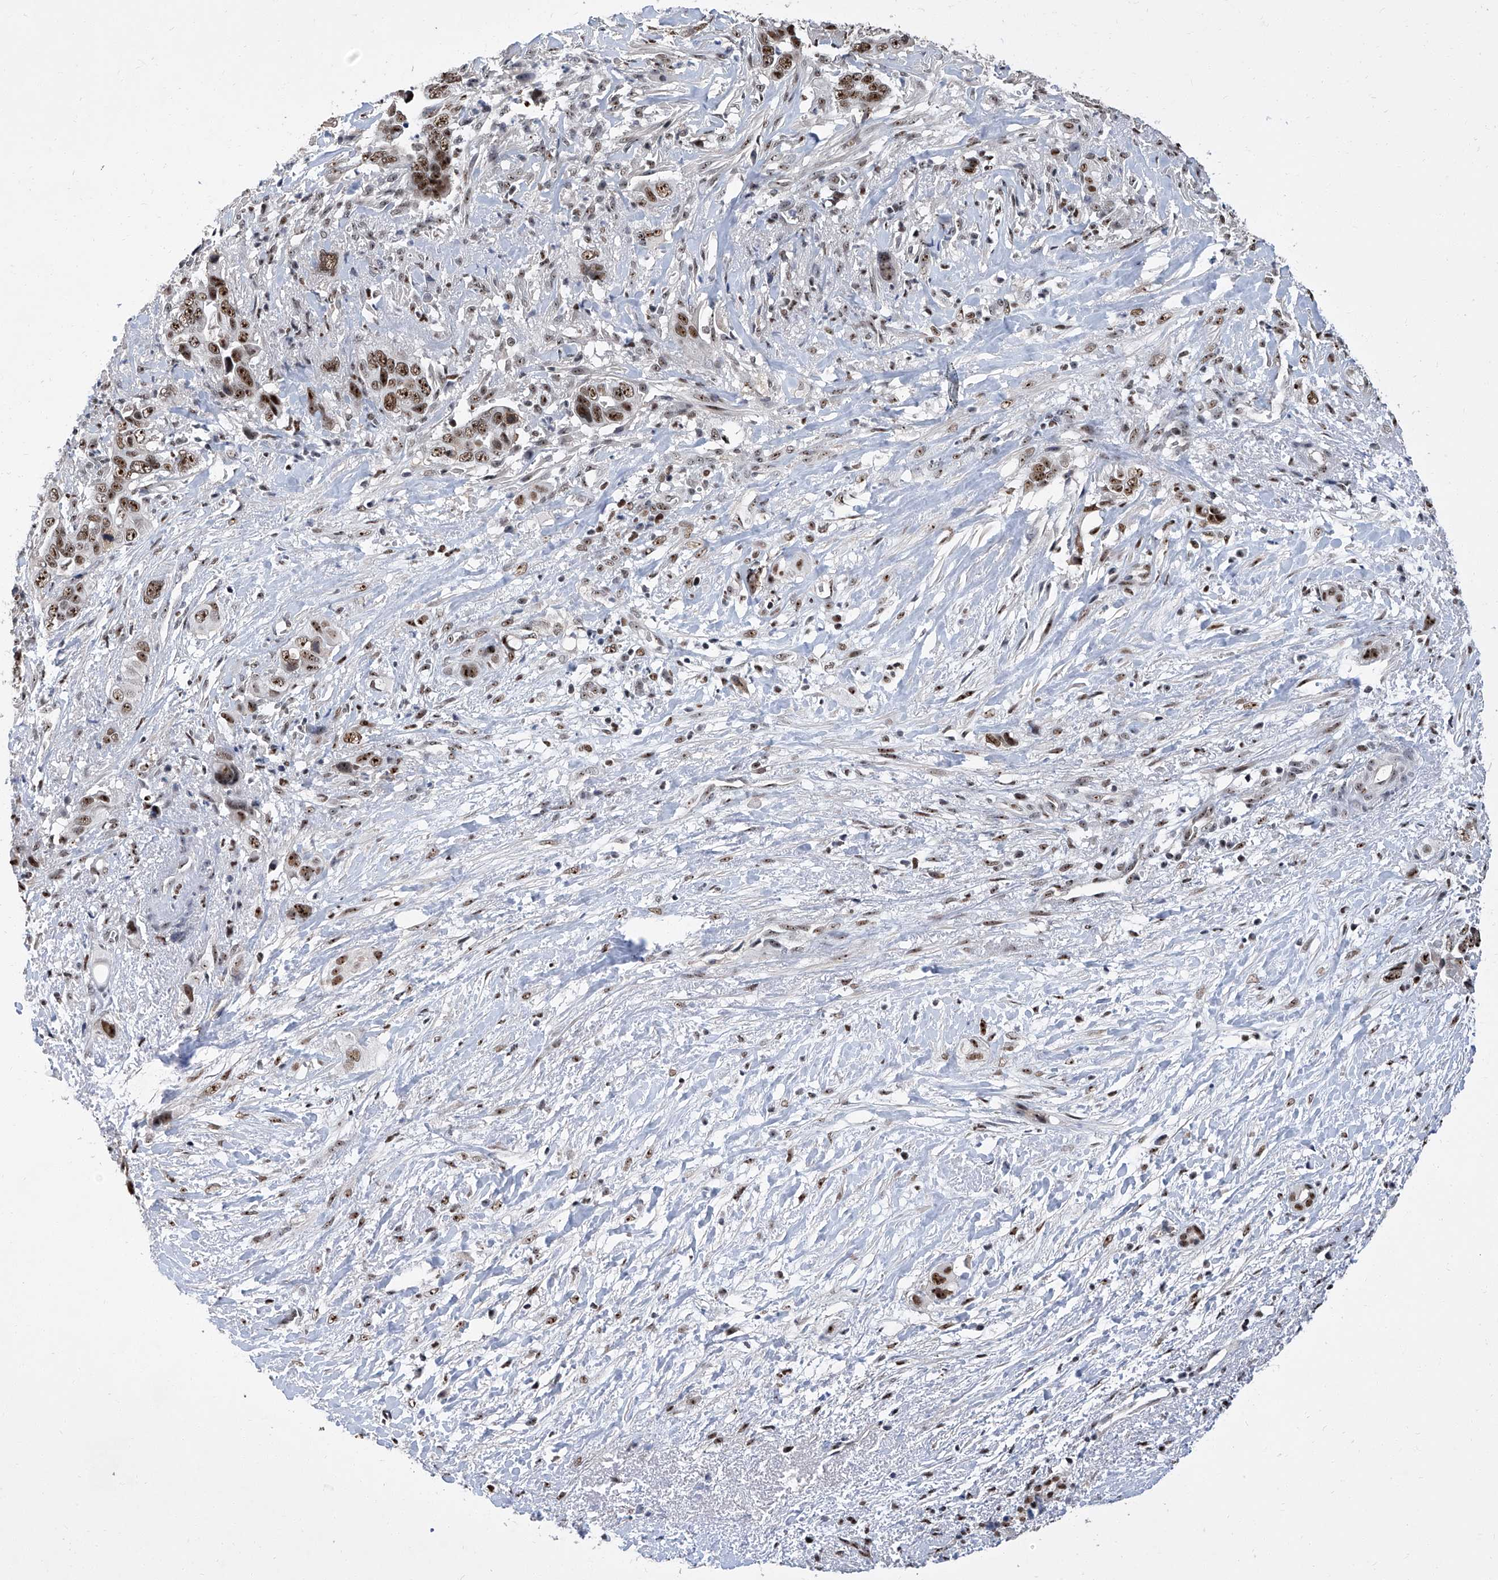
{"staining": {"intensity": "moderate", "quantity": ">75%", "location": "nuclear"}, "tissue": "liver cancer", "cell_type": "Tumor cells", "image_type": "cancer", "snomed": [{"axis": "morphology", "description": "Cholangiocarcinoma"}, {"axis": "topography", "description": "Liver"}], "caption": "This is a micrograph of immunohistochemistry staining of liver cholangiocarcinoma, which shows moderate positivity in the nuclear of tumor cells.", "gene": "CMTR1", "patient": {"sex": "female", "age": 79}}